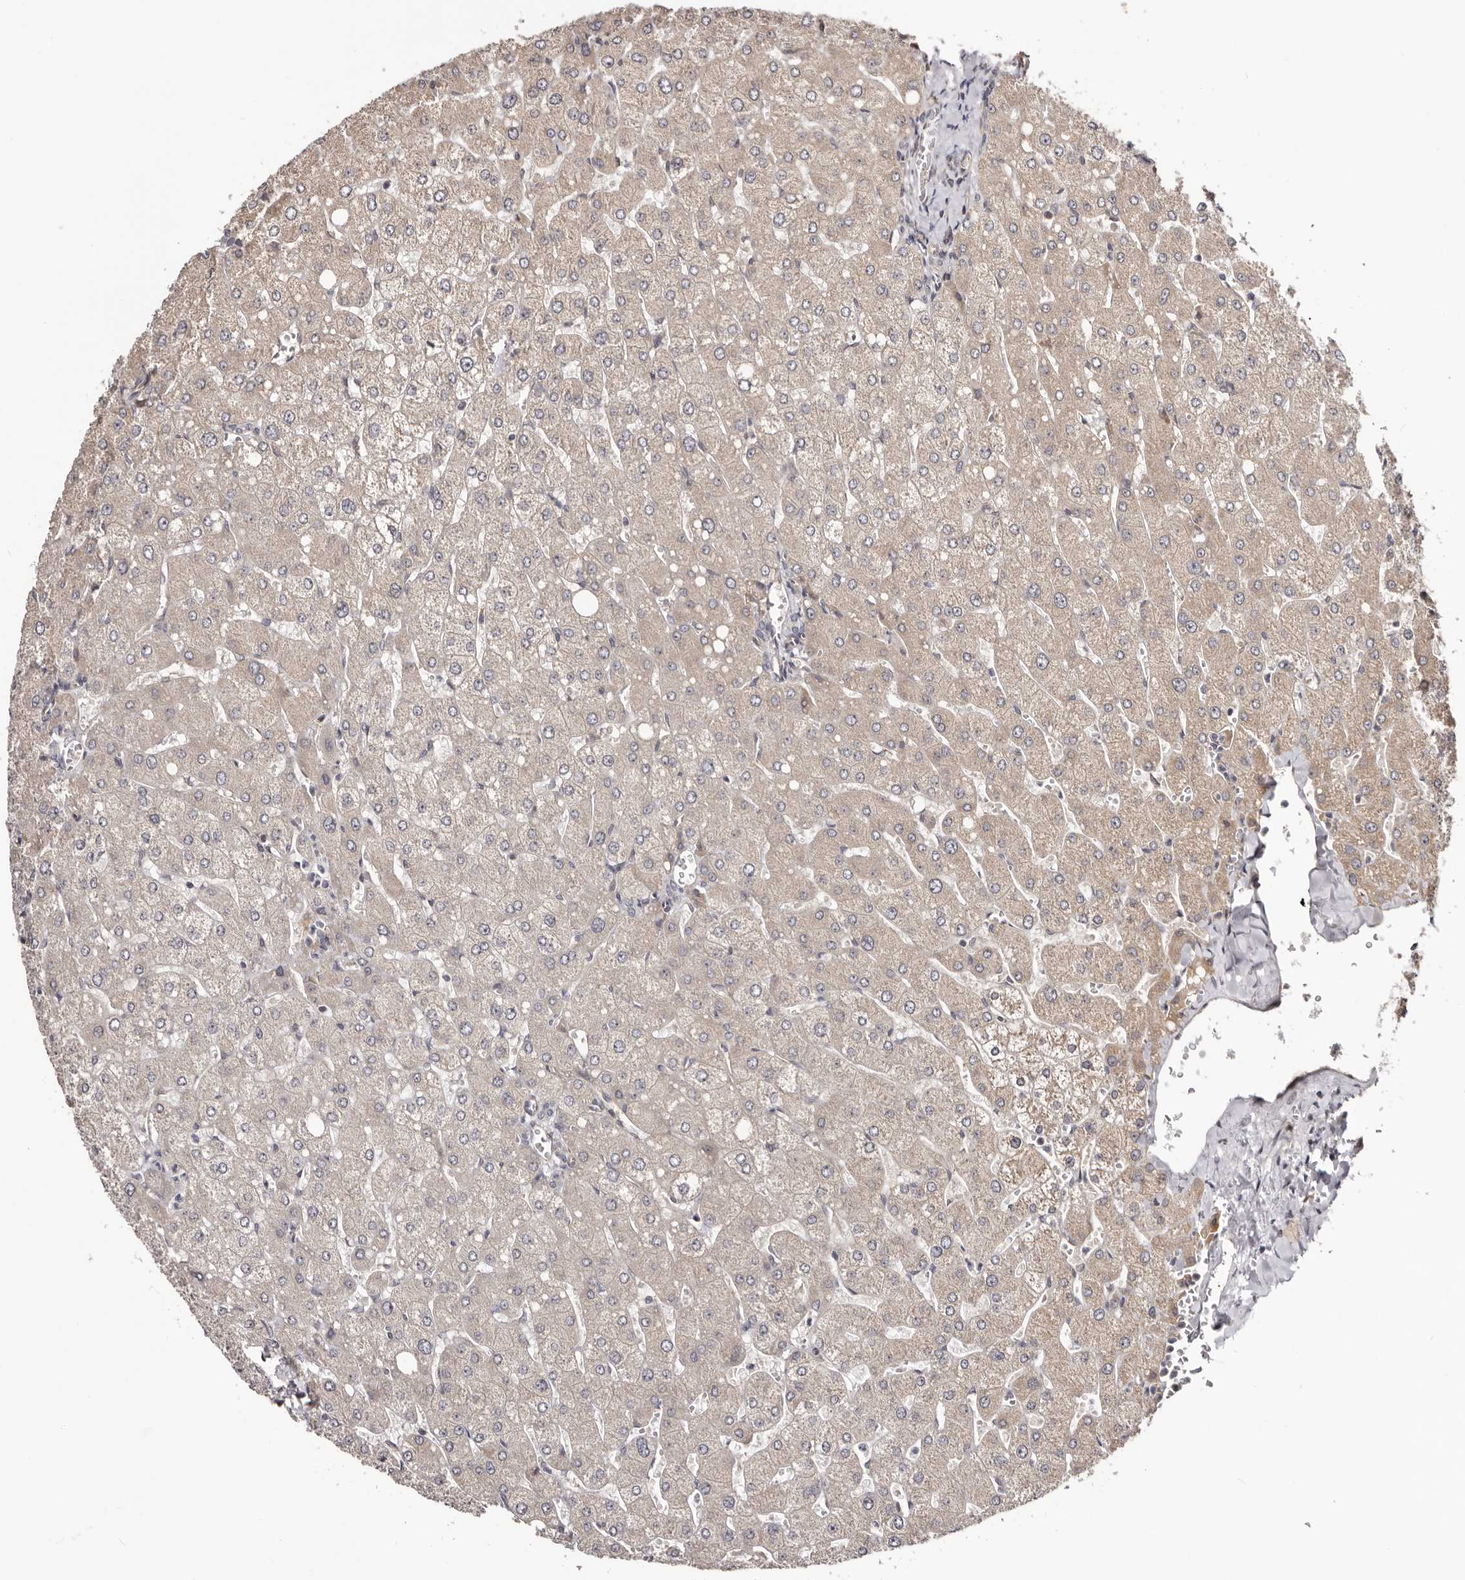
{"staining": {"intensity": "negative", "quantity": "none", "location": "none"}, "tissue": "liver", "cell_type": "Cholangiocytes", "image_type": "normal", "snomed": [{"axis": "morphology", "description": "Normal tissue, NOS"}, {"axis": "topography", "description": "Liver"}], "caption": "Immunohistochemical staining of benign liver shows no significant positivity in cholangiocytes. (Immunohistochemistry, brightfield microscopy, high magnification).", "gene": "NOL12", "patient": {"sex": "male", "age": 55}}